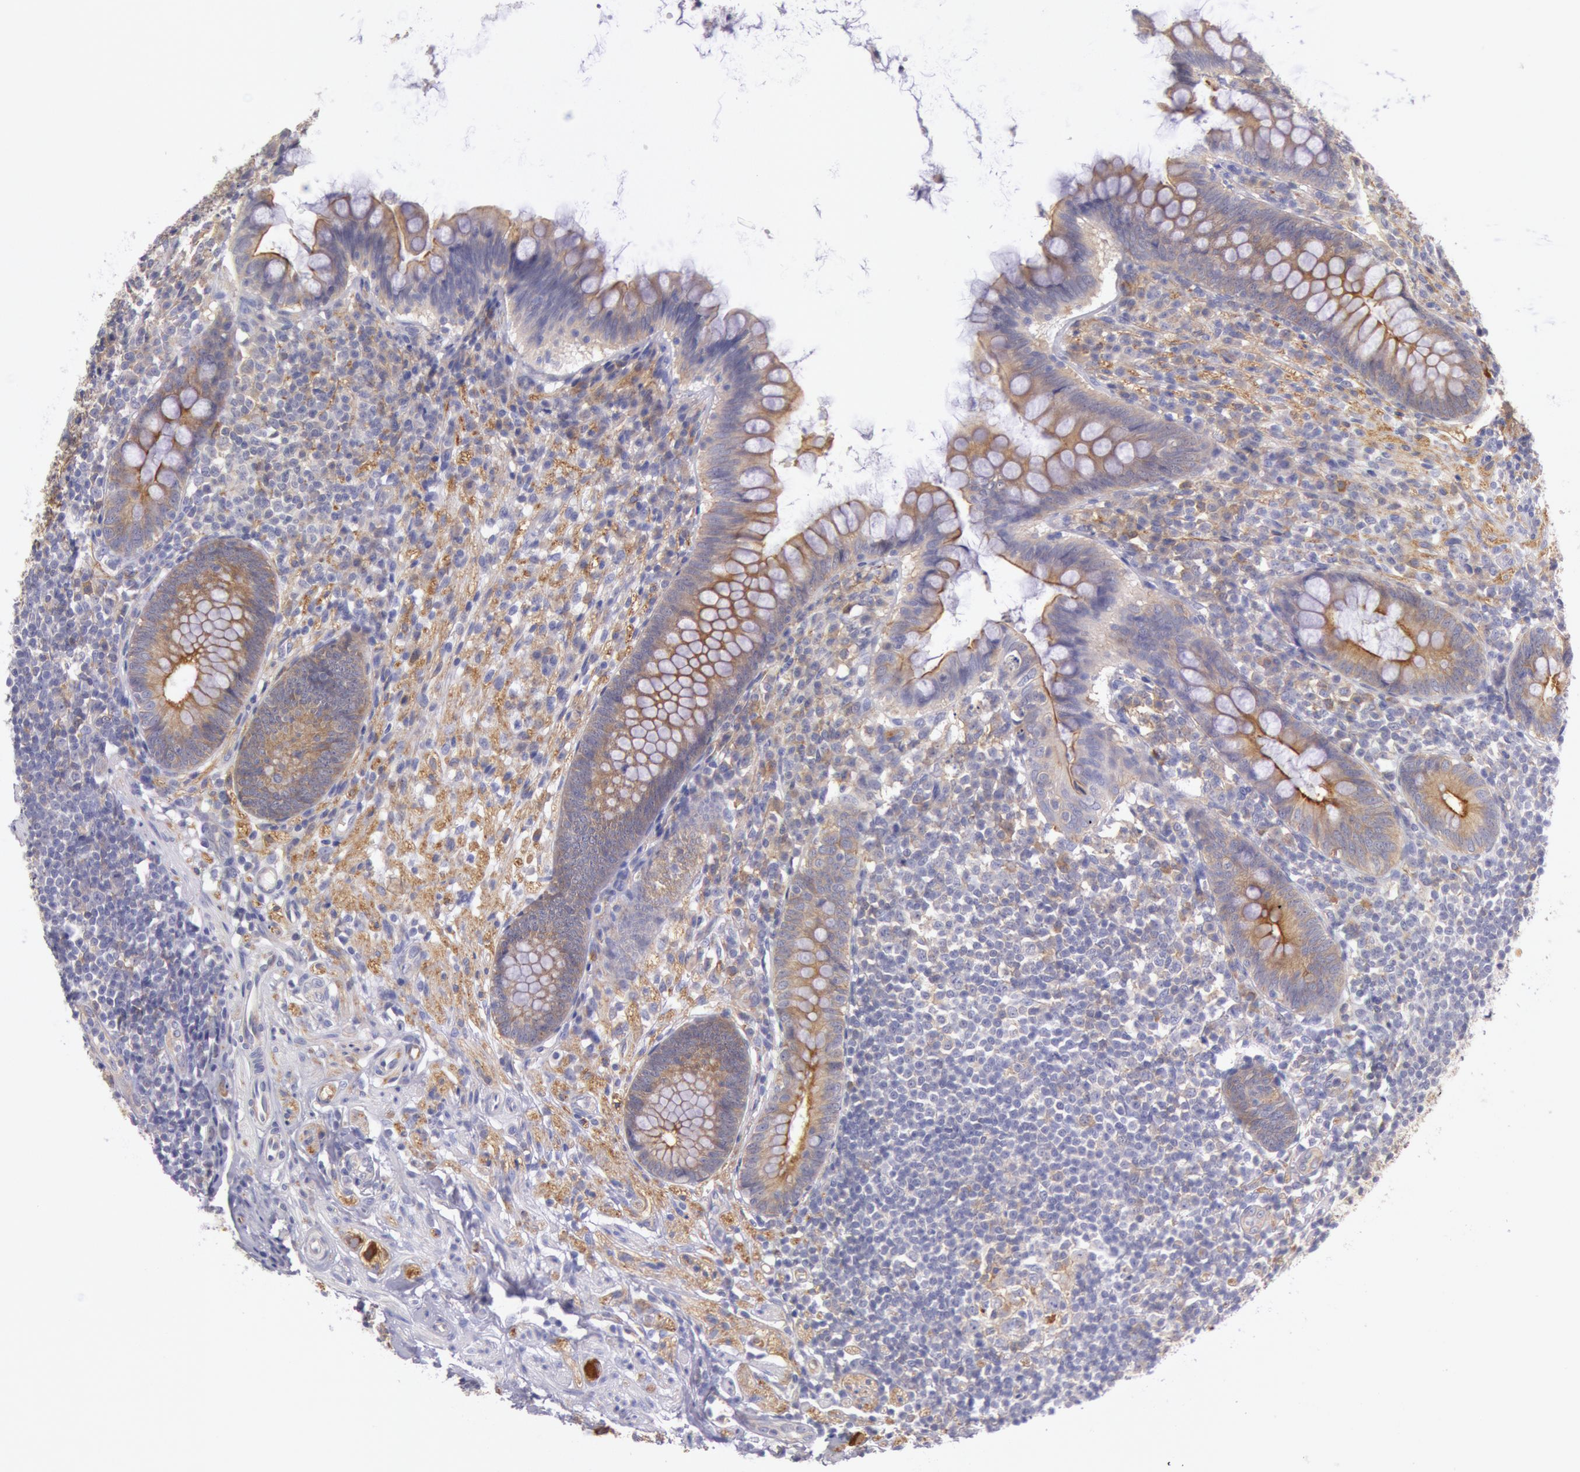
{"staining": {"intensity": "weak", "quantity": "25%-75%", "location": "cytoplasmic/membranous"}, "tissue": "appendix", "cell_type": "Glandular cells", "image_type": "normal", "snomed": [{"axis": "morphology", "description": "Normal tissue, NOS"}, {"axis": "topography", "description": "Appendix"}], "caption": "The immunohistochemical stain labels weak cytoplasmic/membranous positivity in glandular cells of unremarkable appendix.", "gene": "MYO5A", "patient": {"sex": "female", "age": 66}}